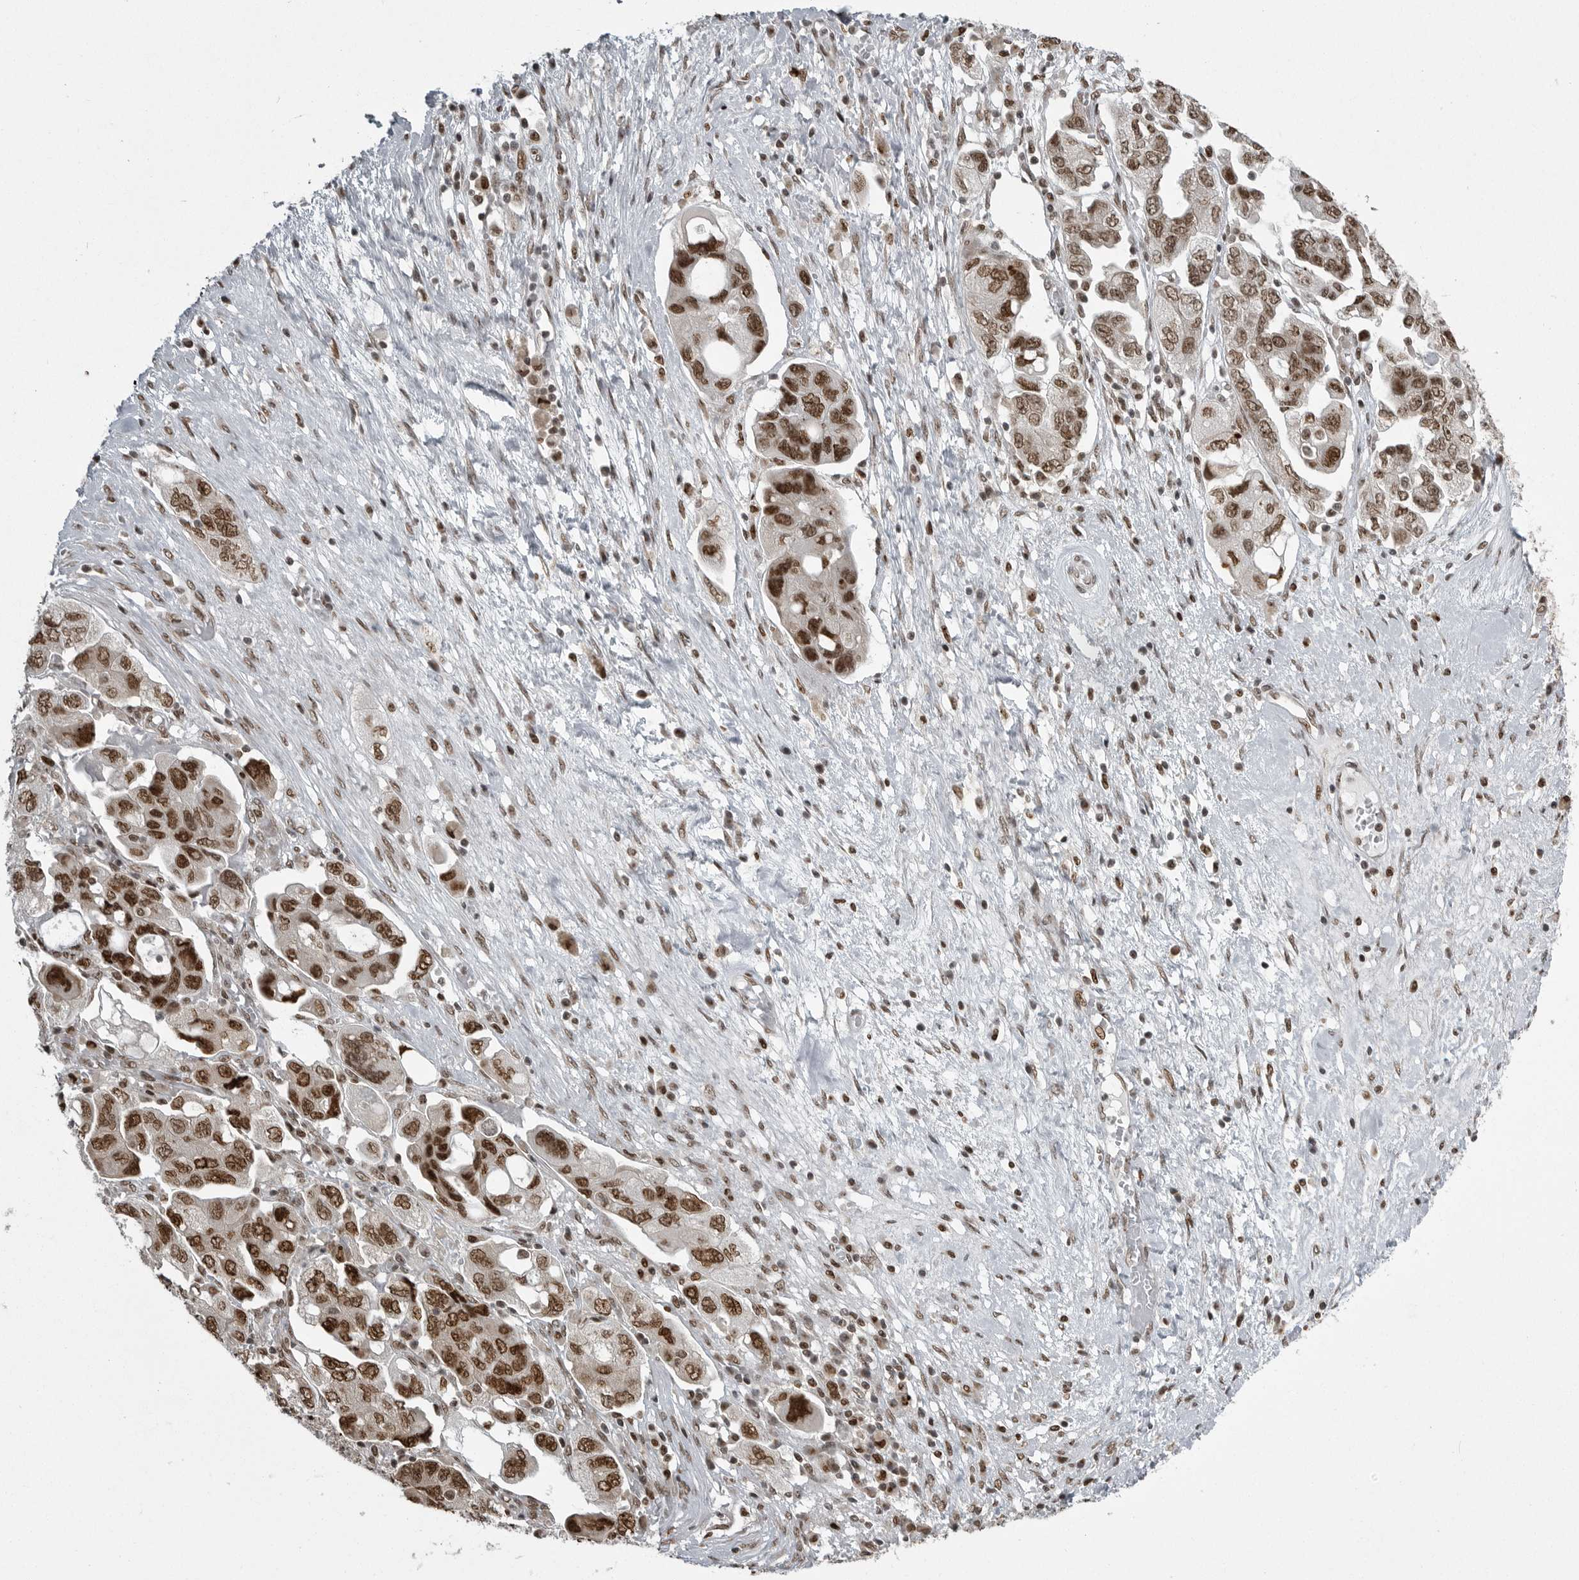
{"staining": {"intensity": "strong", "quantity": ">75%", "location": "nuclear"}, "tissue": "ovarian cancer", "cell_type": "Tumor cells", "image_type": "cancer", "snomed": [{"axis": "morphology", "description": "Carcinoma, NOS"}, {"axis": "morphology", "description": "Cystadenocarcinoma, serous, NOS"}, {"axis": "topography", "description": "Ovary"}], "caption": "IHC of human ovarian carcinoma reveals high levels of strong nuclear positivity in approximately >75% of tumor cells. Using DAB (3,3'-diaminobenzidine) (brown) and hematoxylin (blue) stains, captured at high magnification using brightfield microscopy.", "gene": "YAF2", "patient": {"sex": "female", "age": 69}}